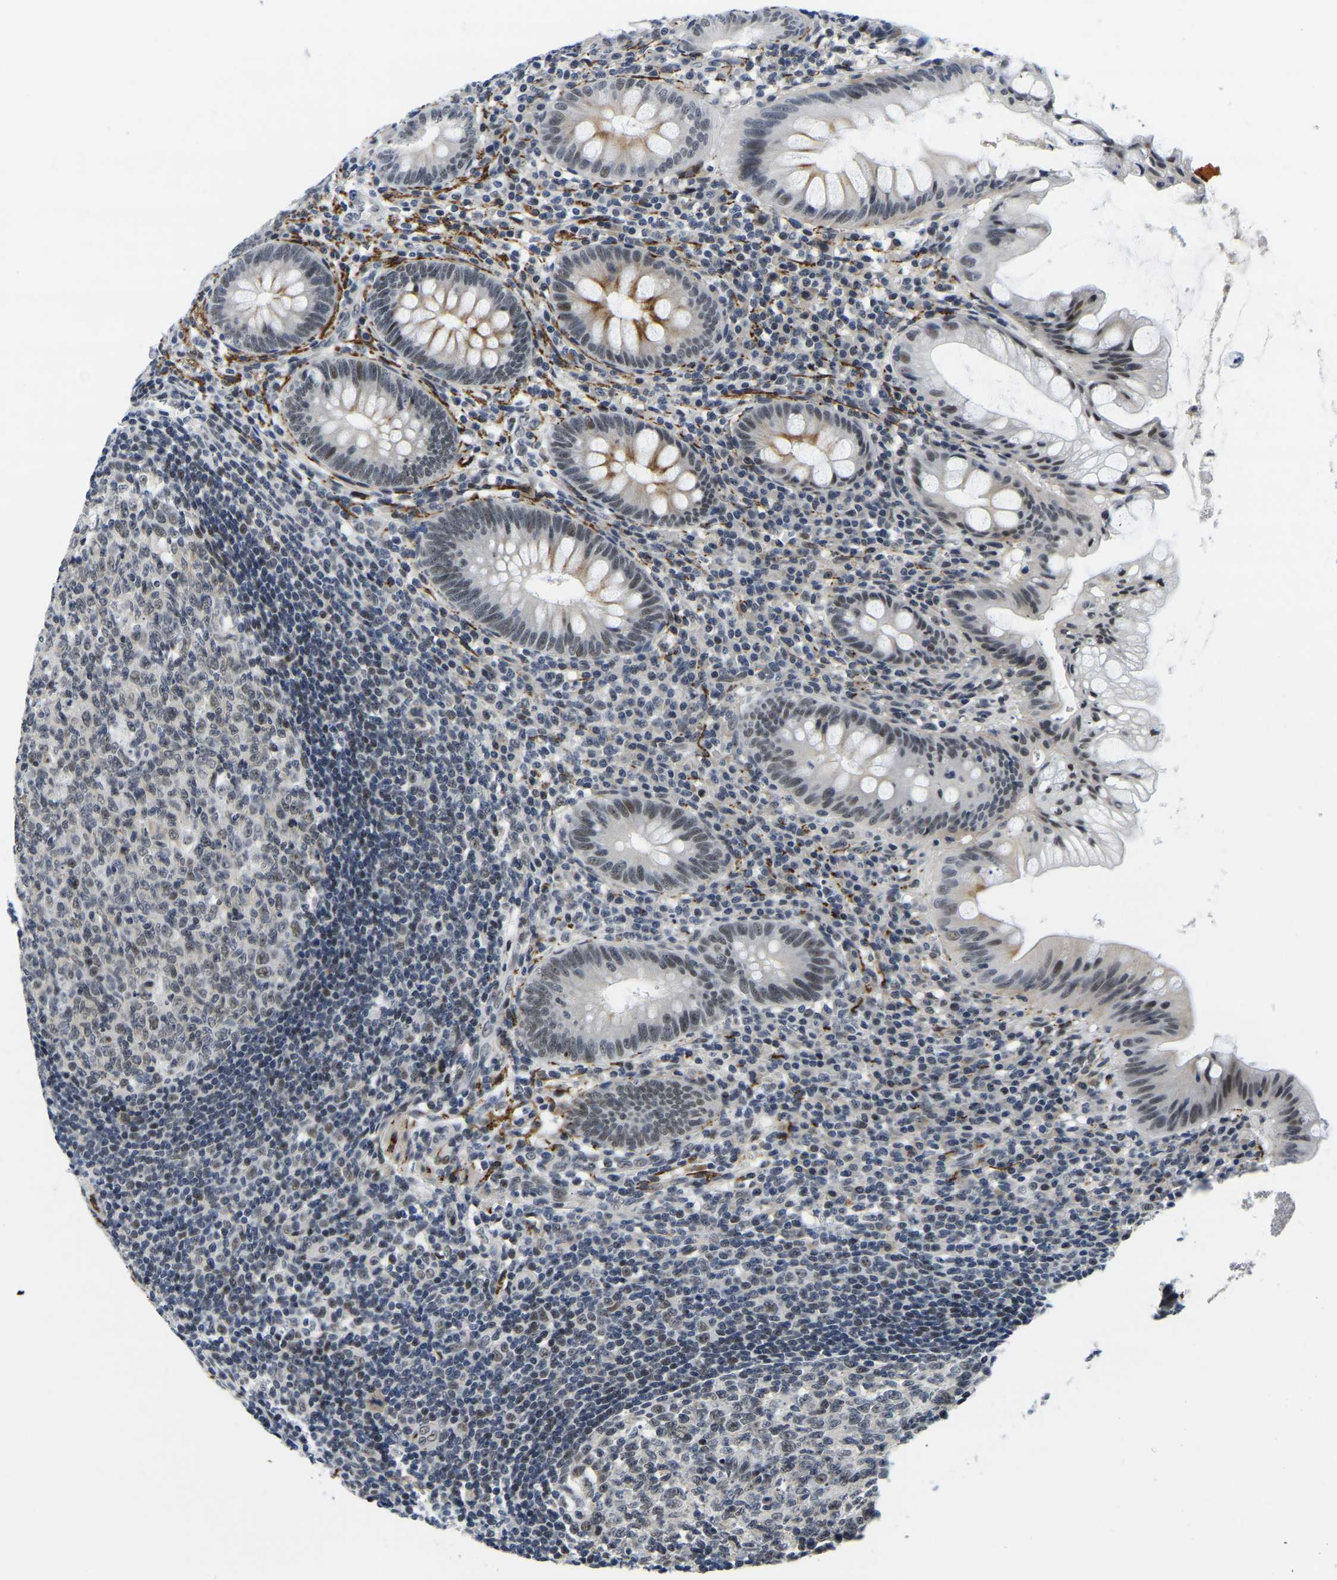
{"staining": {"intensity": "negative", "quantity": "none", "location": "none"}, "tissue": "appendix", "cell_type": "Glandular cells", "image_type": "normal", "snomed": [{"axis": "morphology", "description": "Normal tissue, NOS"}, {"axis": "topography", "description": "Appendix"}], "caption": "Immunohistochemistry micrograph of benign appendix stained for a protein (brown), which exhibits no expression in glandular cells. The staining is performed using DAB (3,3'-diaminobenzidine) brown chromogen with nuclei counter-stained in using hematoxylin.", "gene": "POLDIP3", "patient": {"sex": "male", "age": 56}}